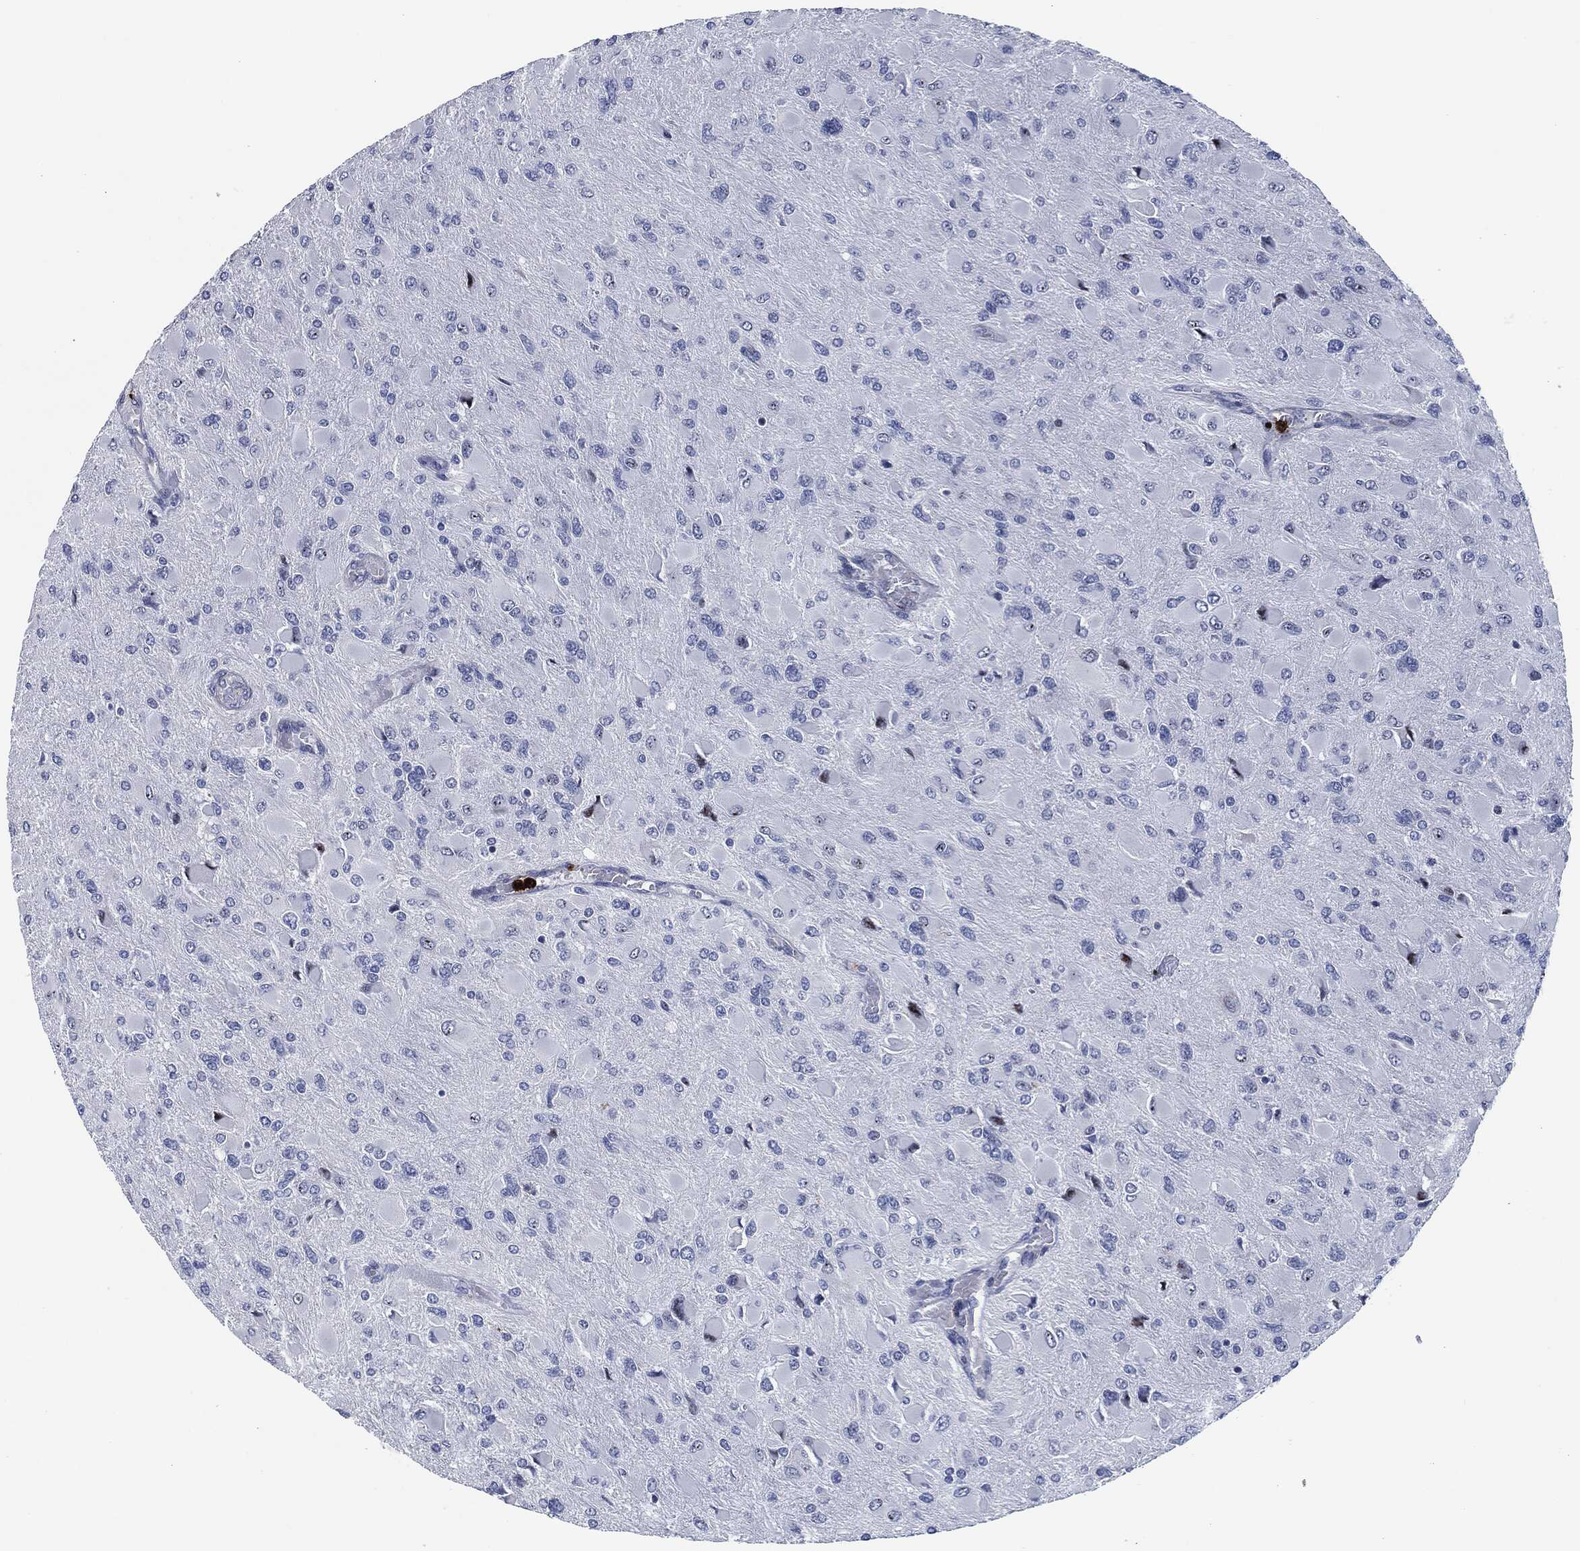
{"staining": {"intensity": "negative", "quantity": "none", "location": "none"}, "tissue": "glioma", "cell_type": "Tumor cells", "image_type": "cancer", "snomed": [{"axis": "morphology", "description": "Glioma, malignant, High grade"}, {"axis": "topography", "description": "Cerebral cortex"}], "caption": "Tumor cells show no significant expression in glioma.", "gene": "MPO", "patient": {"sex": "female", "age": 36}}